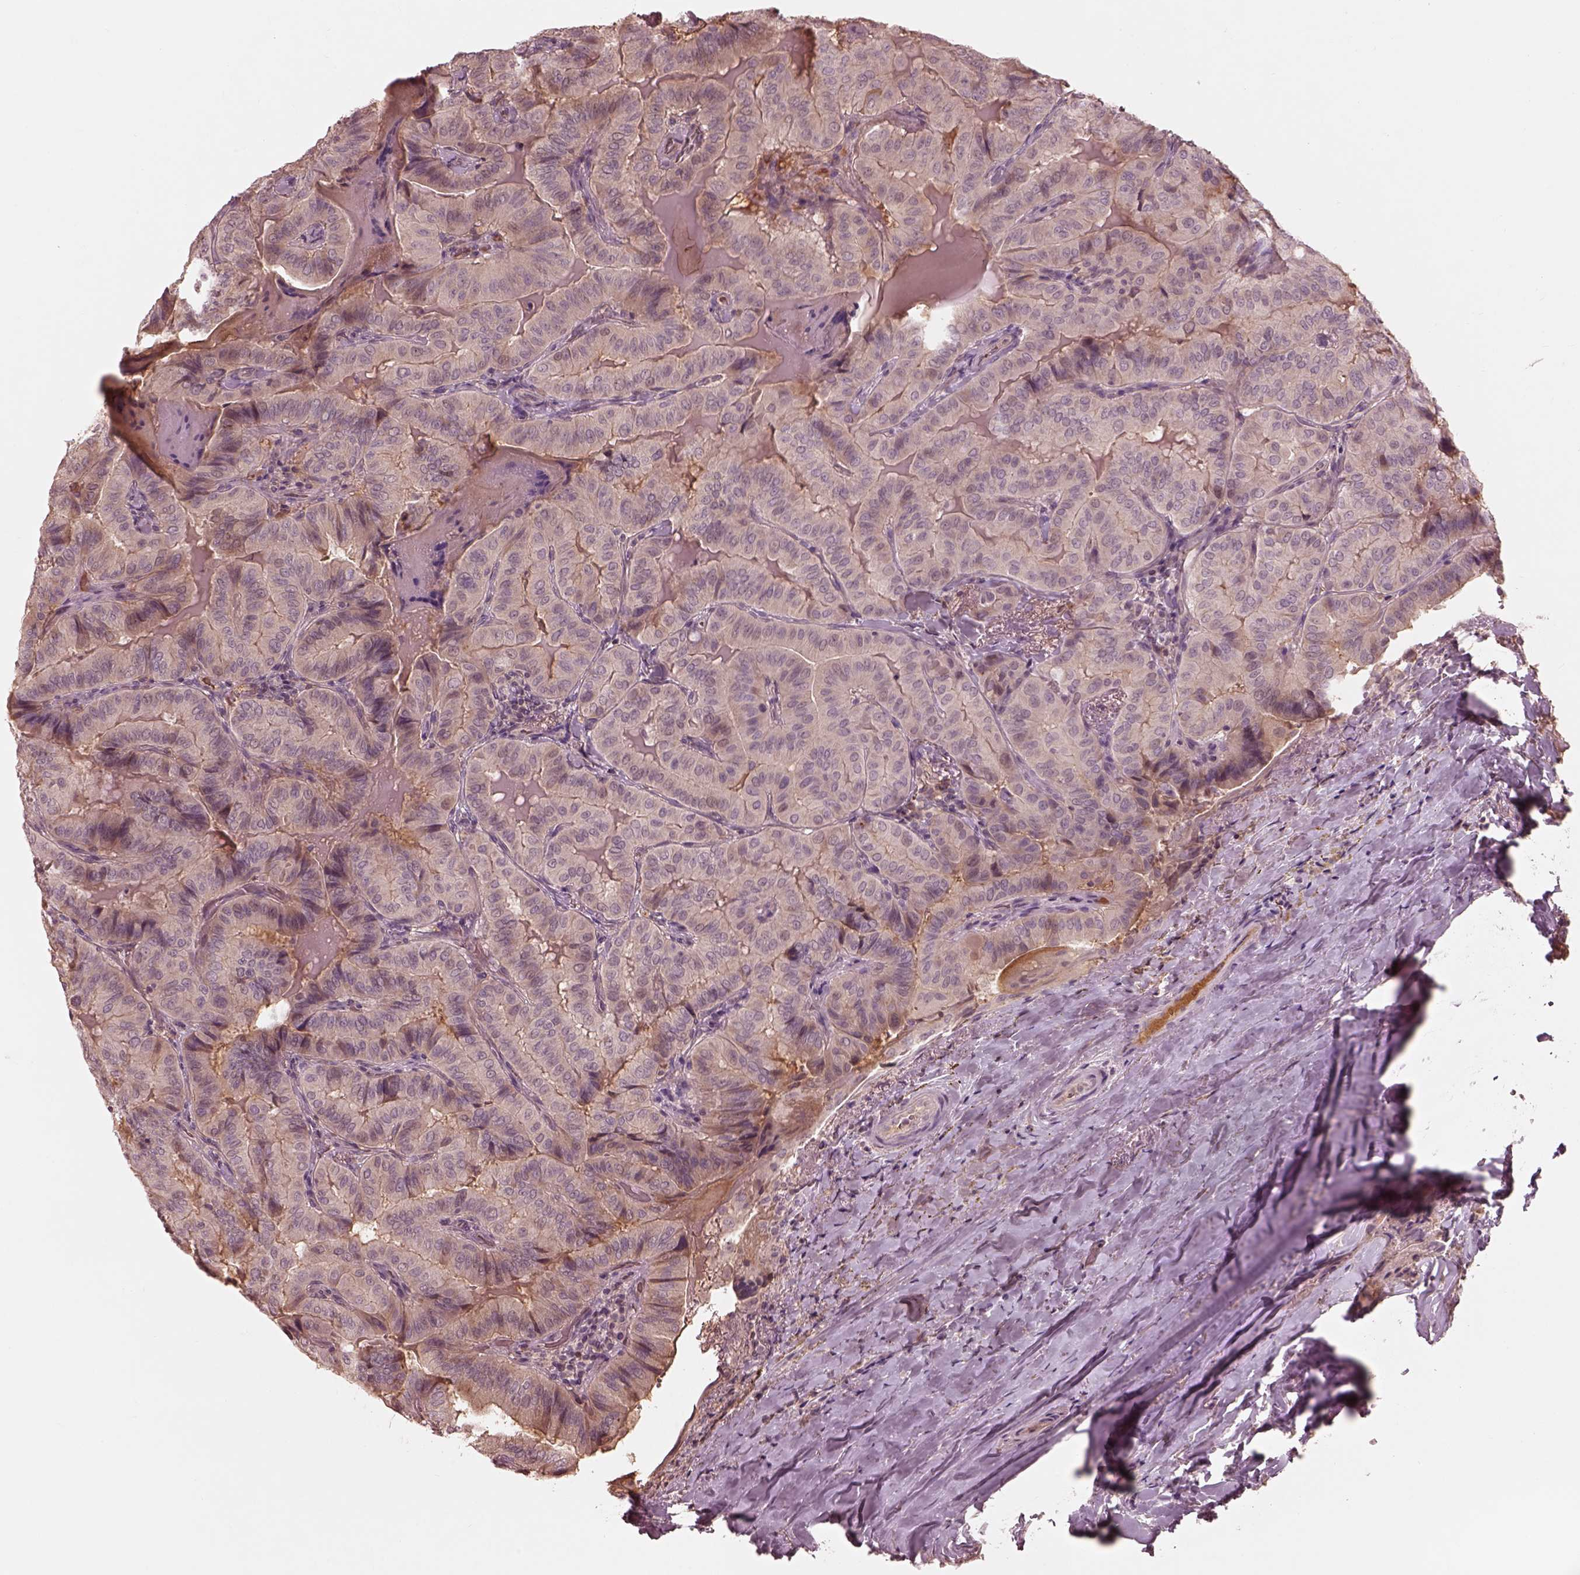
{"staining": {"intensity": "negative", "quantity": "none", "location": "none"}, "tissue": "thyroid cancer", "cell_type": "Tumor cells", "image_type": "cancer", "snomed": [{"axis": "morphology", "description": "Papillary adenocarcinoma, NOS"}, {"axis": "topography", "description": "Thyroid gland"}], "caption": "There is no significant positivity in tumor cells of thyroid cancer (papillary adenocarcinoma).", "gene": "TF", "patient": {"sex": "female", "age": 68}}